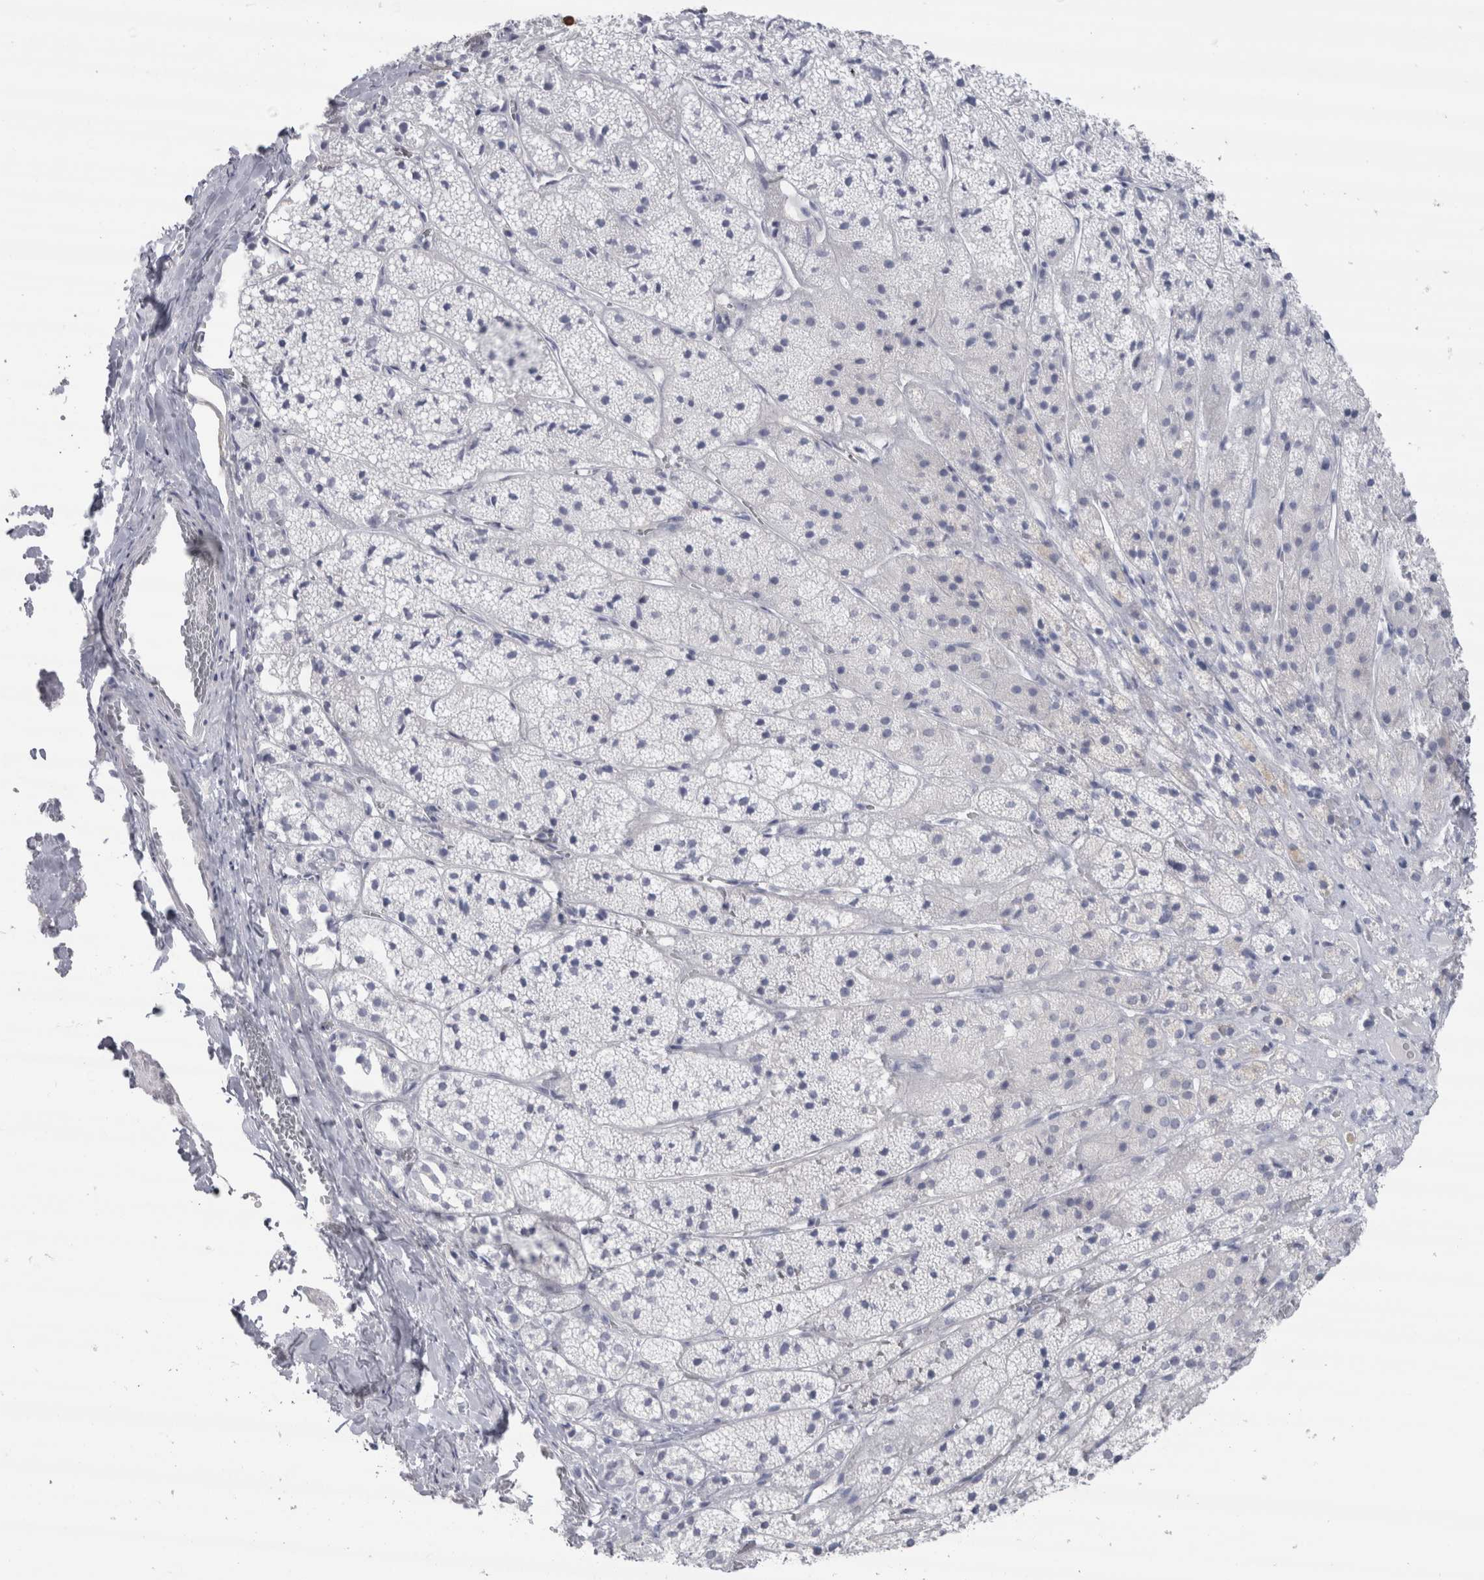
{"staining": {"intensity": "negative", "quantity": "none", "location": "none"}, "tissue": "adrenal gland", "cell_type": "Glandular cells", "image_type": "normal", "snomed": [{"axis": "morphology", "description": "Normal tissue, NOS"}, {"axis": "topography", "description": "Adrenal gland"}], "caption": "Immunohistochemical staining of benign human adrenal gland demonstrates no significant expression in glandular cells.", "gene": "CDH17", "patient": {"sex": "female", "age": 44}}